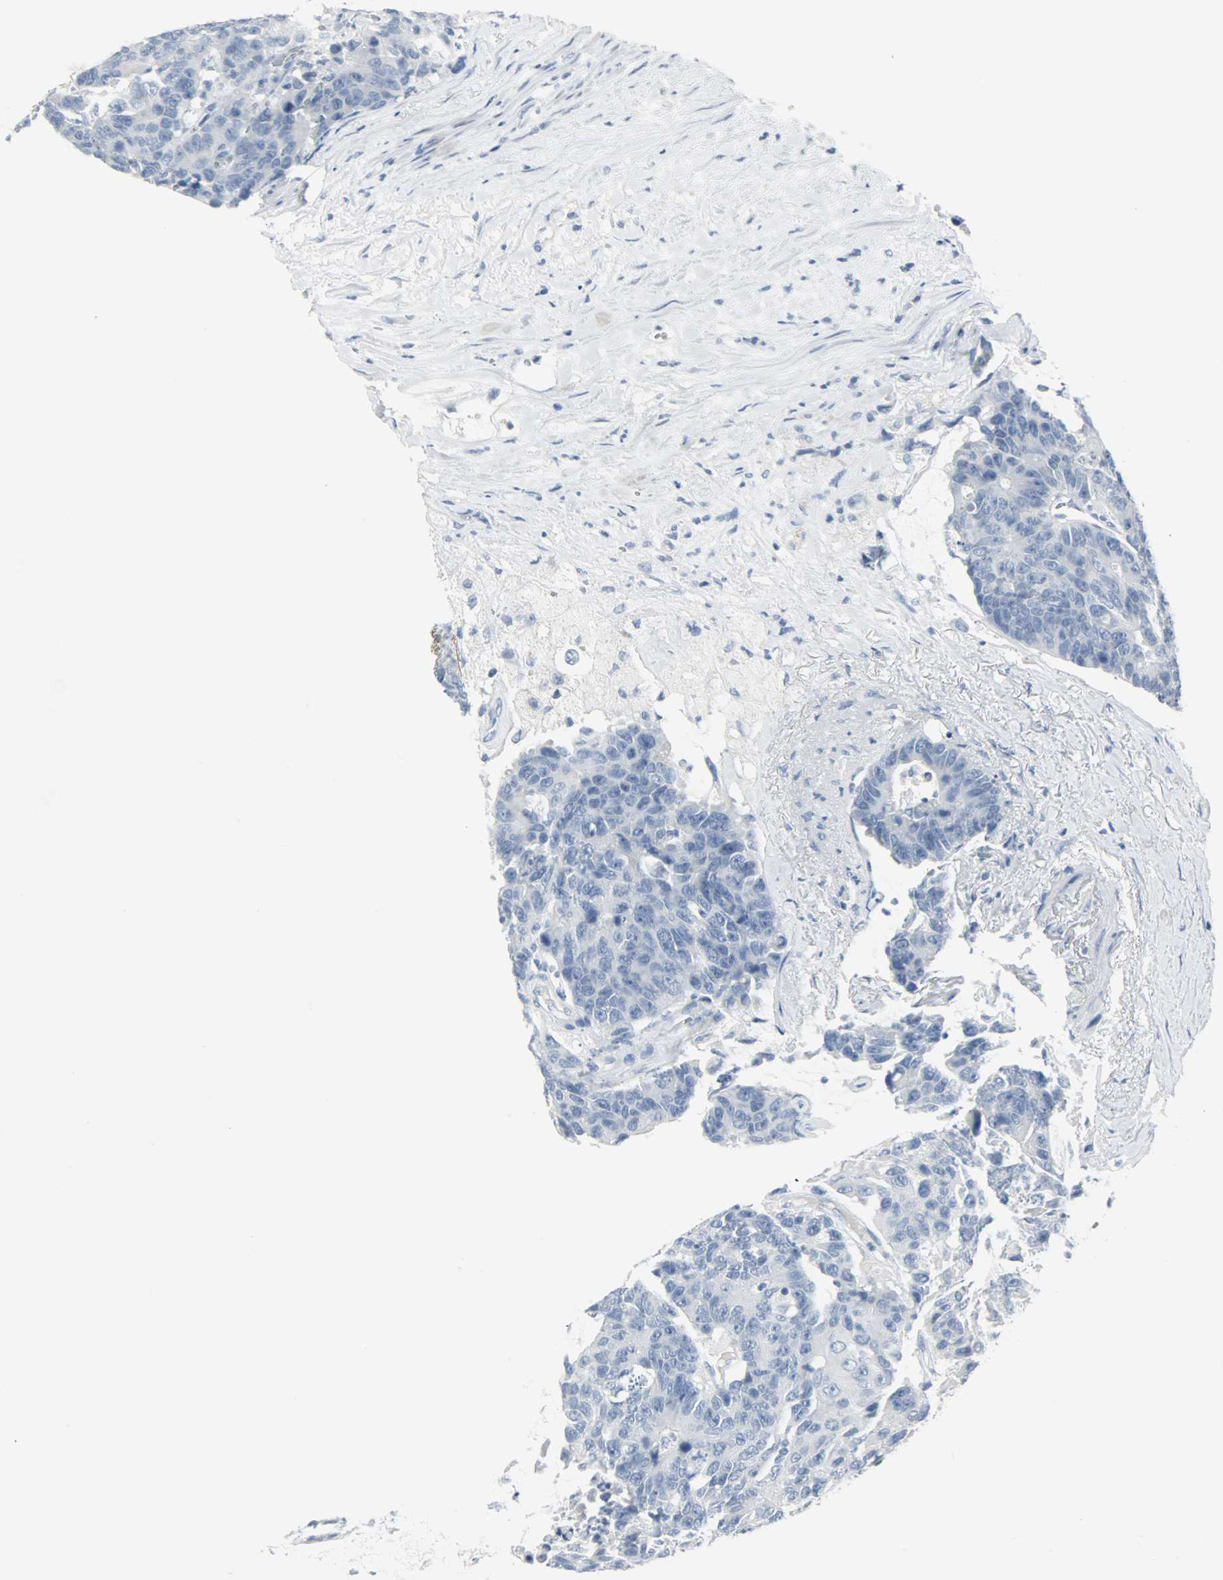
{"staining": {"intensity": "negative", "quantity": "none", "location": "none"}, "tissue": "colorectal cancer", "cell_type": "Tumor cells", "image_type": "cancer", "snomed": [{"axis": "morphology", "description": "Adenocarcinoma, NOS"}, {"axis": "topography", "description": "Colon"}], "caption": "Tumor cells show no significant positivity in adenocarcinoma (colorectal).", "gene": "KIT", "patient": {"sex": "female", "age": 86}}